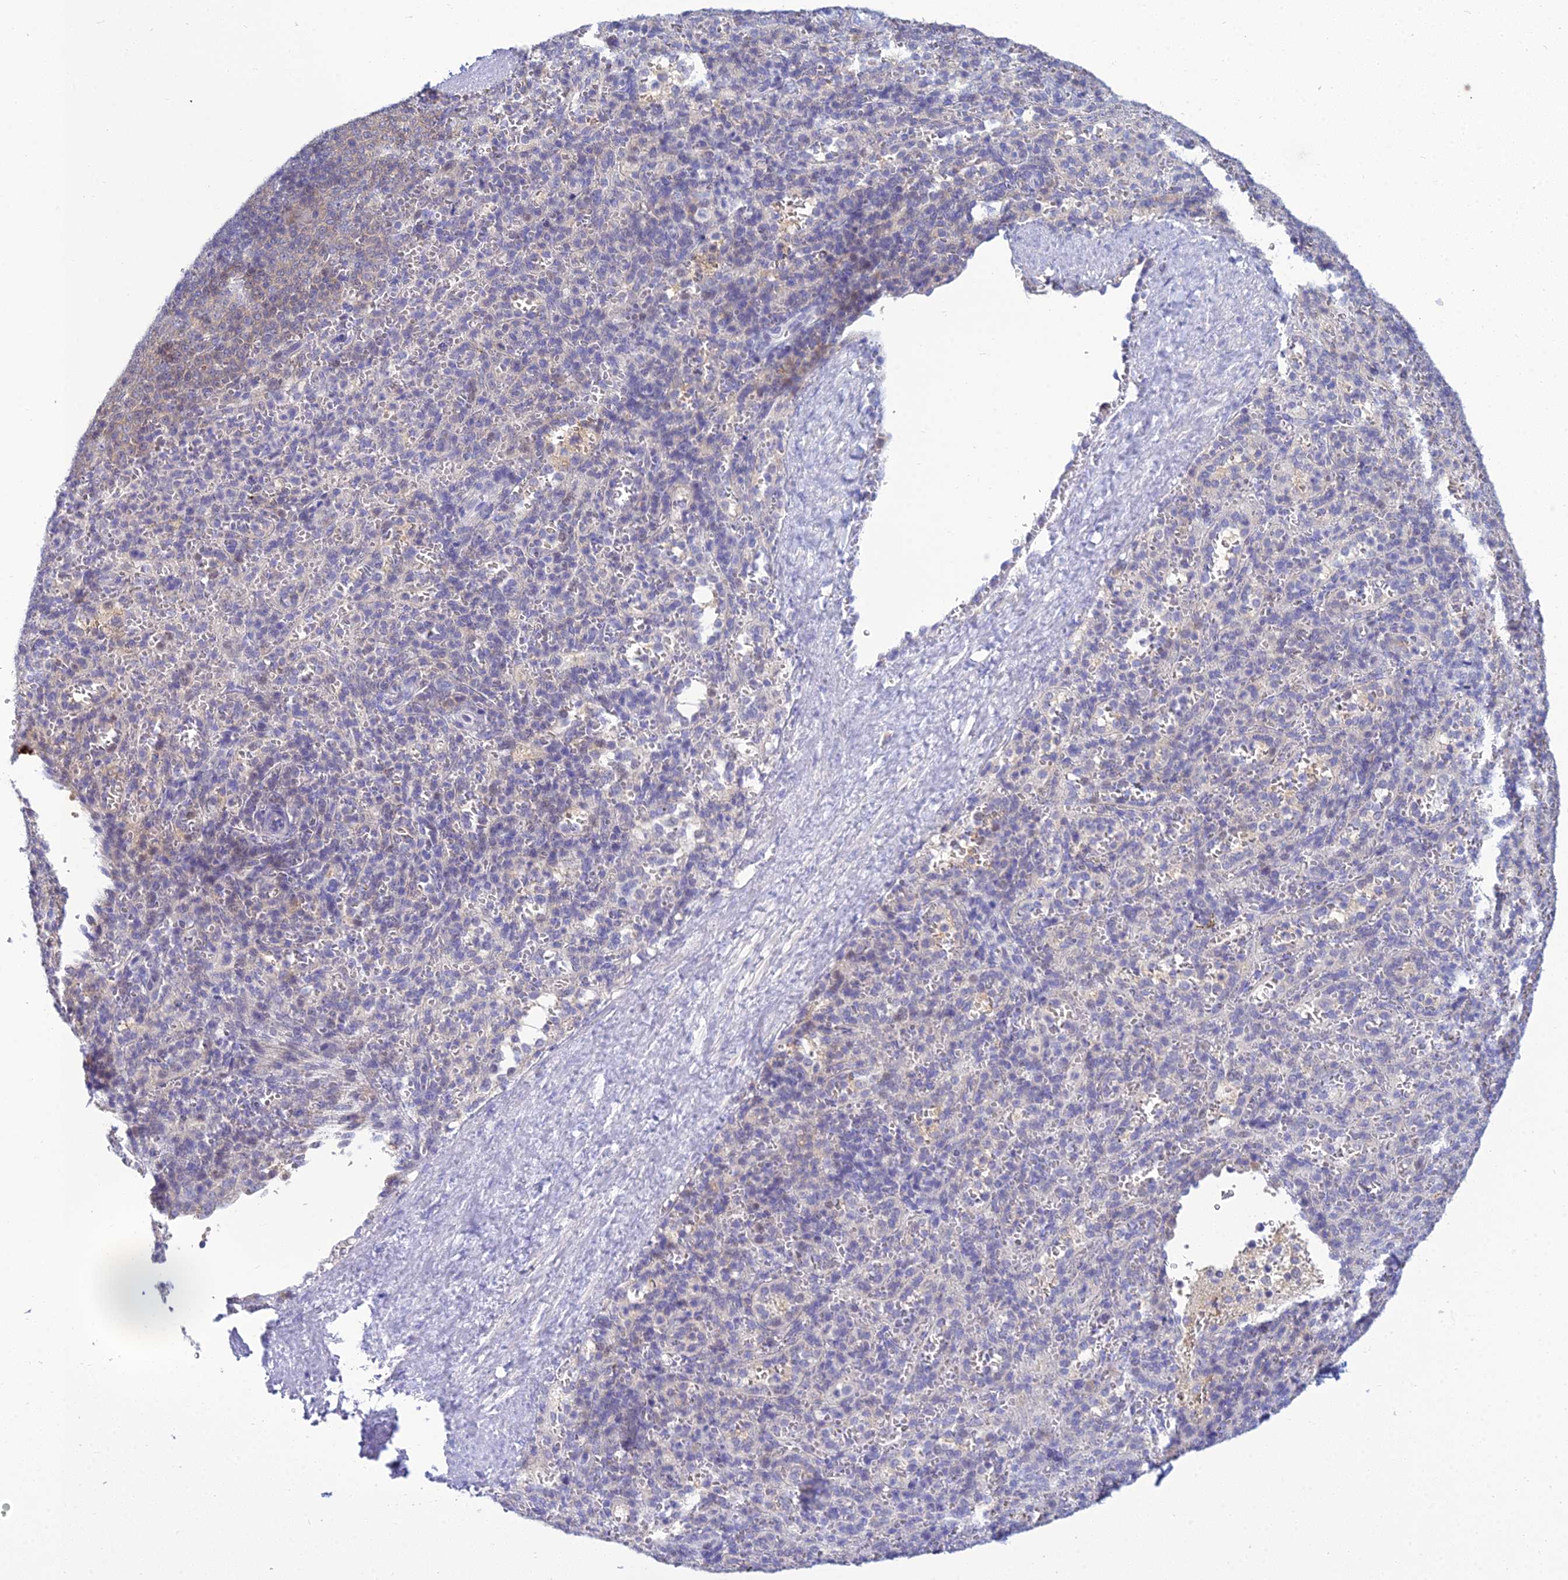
{"staining": {"intensity": "negative", "quantity": "none", "location": "none"}, "tissue": "spleen", "cell_type": "Cells in red pulp", "image_type": "normal", "snomed": [{"axis": "morphology", "description": "Normal tissue, NOS"}, {"axis": "topography", "description": "Spleen"}], "caption": "This is an immunohistochemistry photomicrograph of benign human spleen. There is no positivity in cells in red pulp.", "gene": "ZMIZ1", "patient": {"sex": "female", "age": 21}}